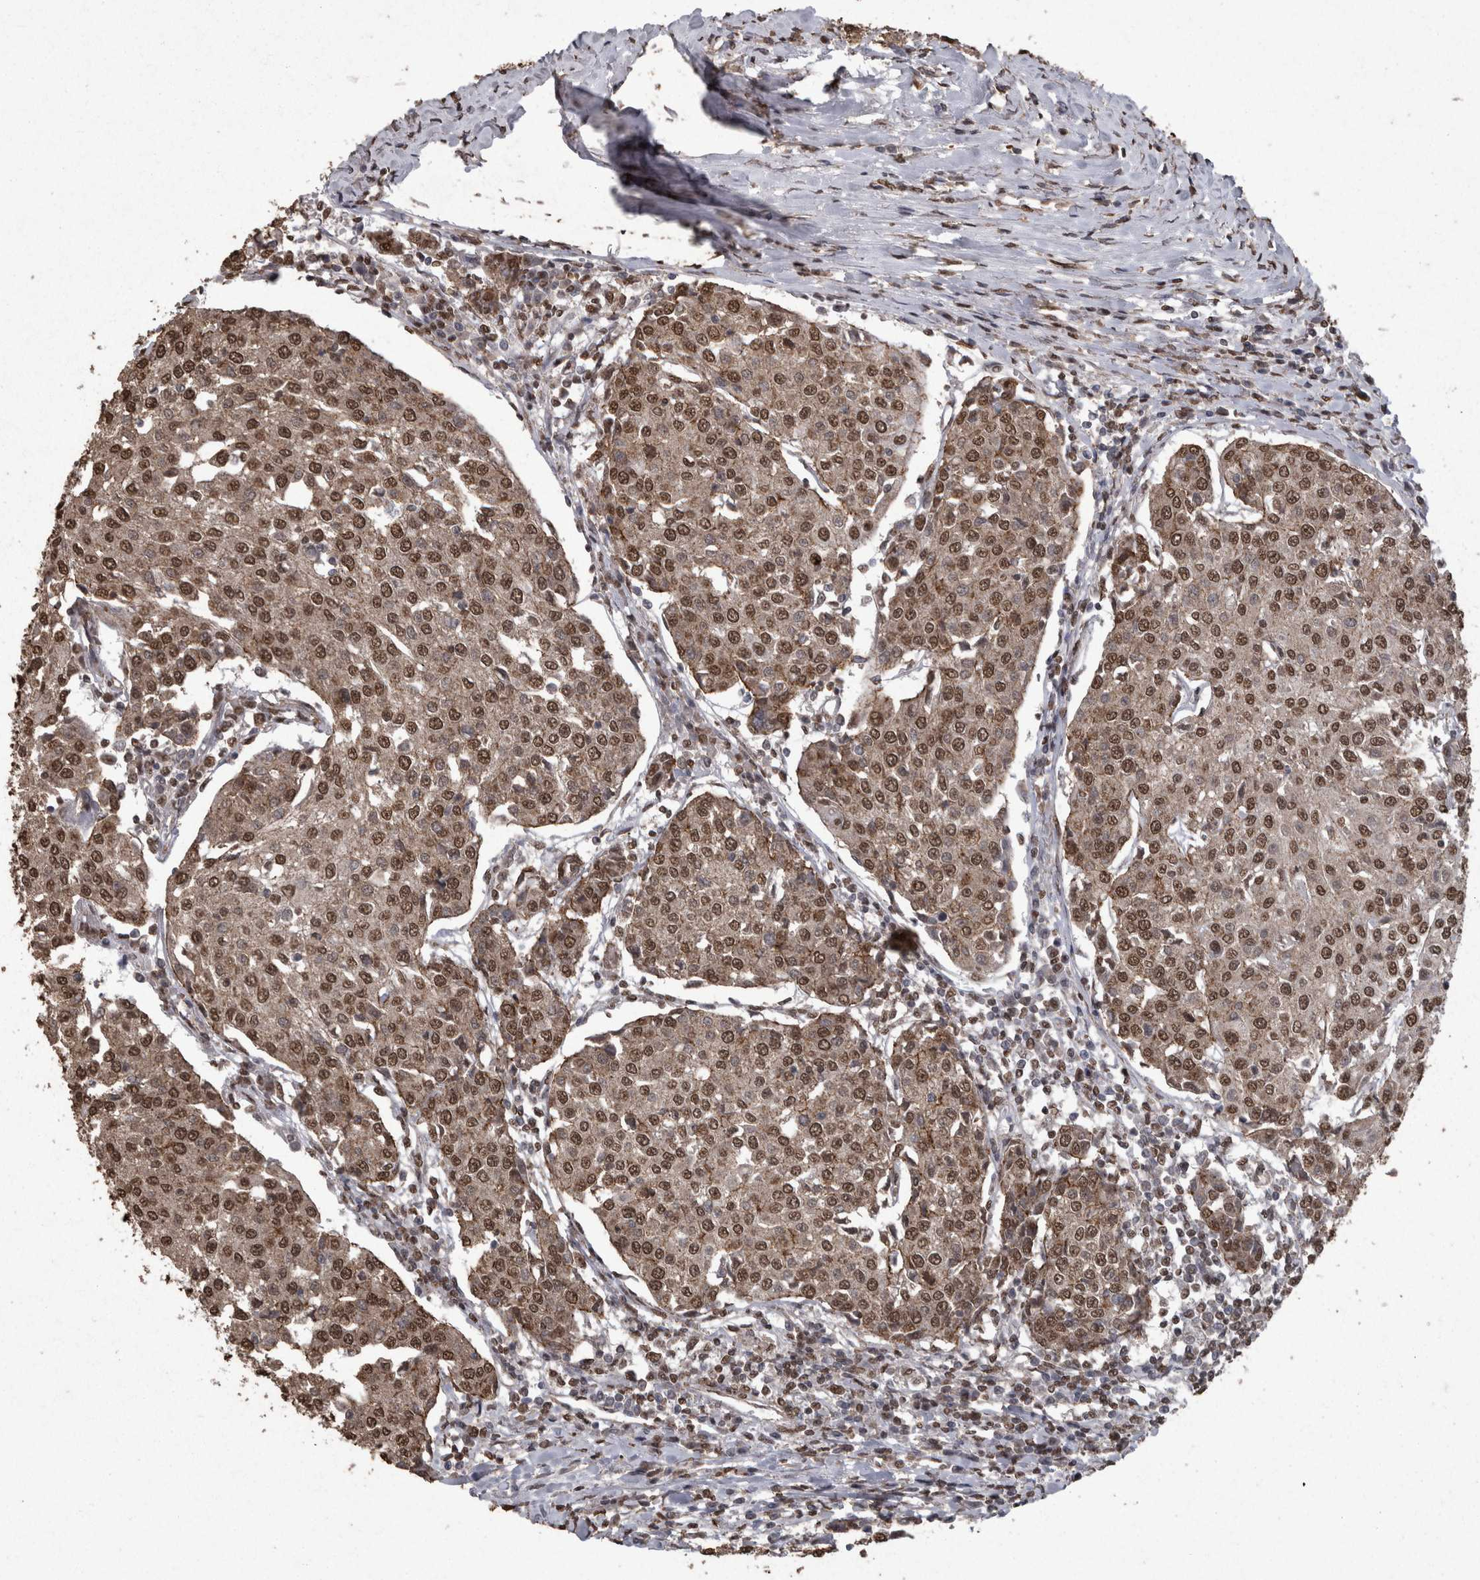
{"staining": {"intensity": "moderate", "quantity": ">75%", "location": "nuclear"}, "tissue": "urothelial cancer", "cell_type": "Tumor cells", "image_type": "cancer", "snomed": [{"axis": "morphology", "description": "Urothelial carcinoma, High grade"}, {"axis": "topography", "description": "Urinary bladder"}], "caption": "Tumor cells display moderate nuclear staining in about >75% of cells in urothelial cancer.", "gene": "SMAD7", "patient": {"sex": "female", "age": 85}}